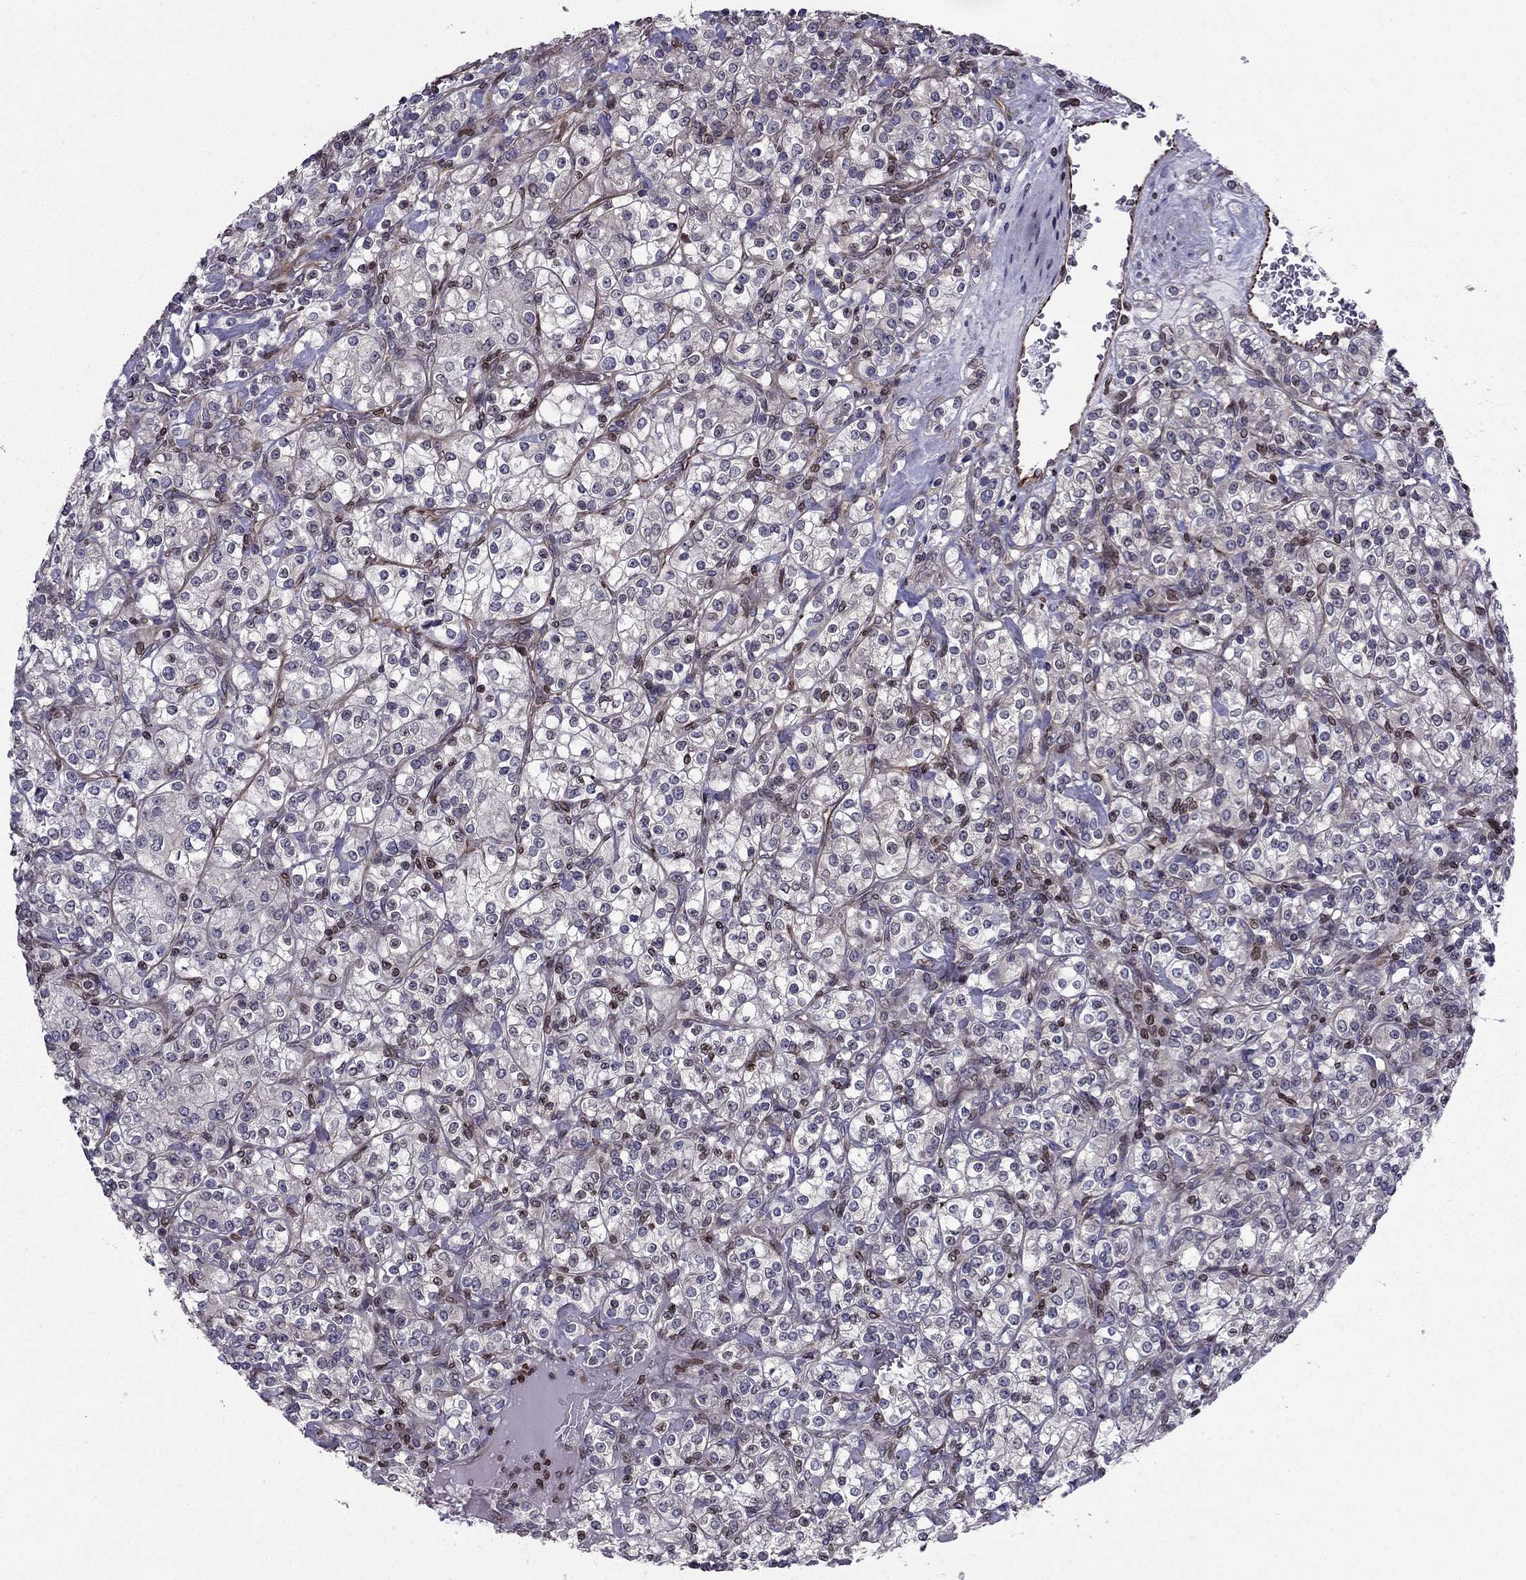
{"staining": {"intensity": "weak", "quantity": "<25%", "location": "cytoplasmic/membranous"}, "tissue": "renal cancer", "cell_type": "Tumor cells", "image_type": "cancer", "snomed": [{"axis": "morphology", "description": "Adenocarcinoma, NOS"}, {"axis": "topography", "description": "Kidney"}], "caption": "Tumor cells are negative for brown protein staining in renal cancer. Brightfield microscopy of immunohistochemistry stained with DAB (3,3'-diaminobenzidine) (brown) and hematoxylin (blue), captured at high magnification.", "gene": "CDC42BPA", "patient": {"sex": "male", "age": 77}}